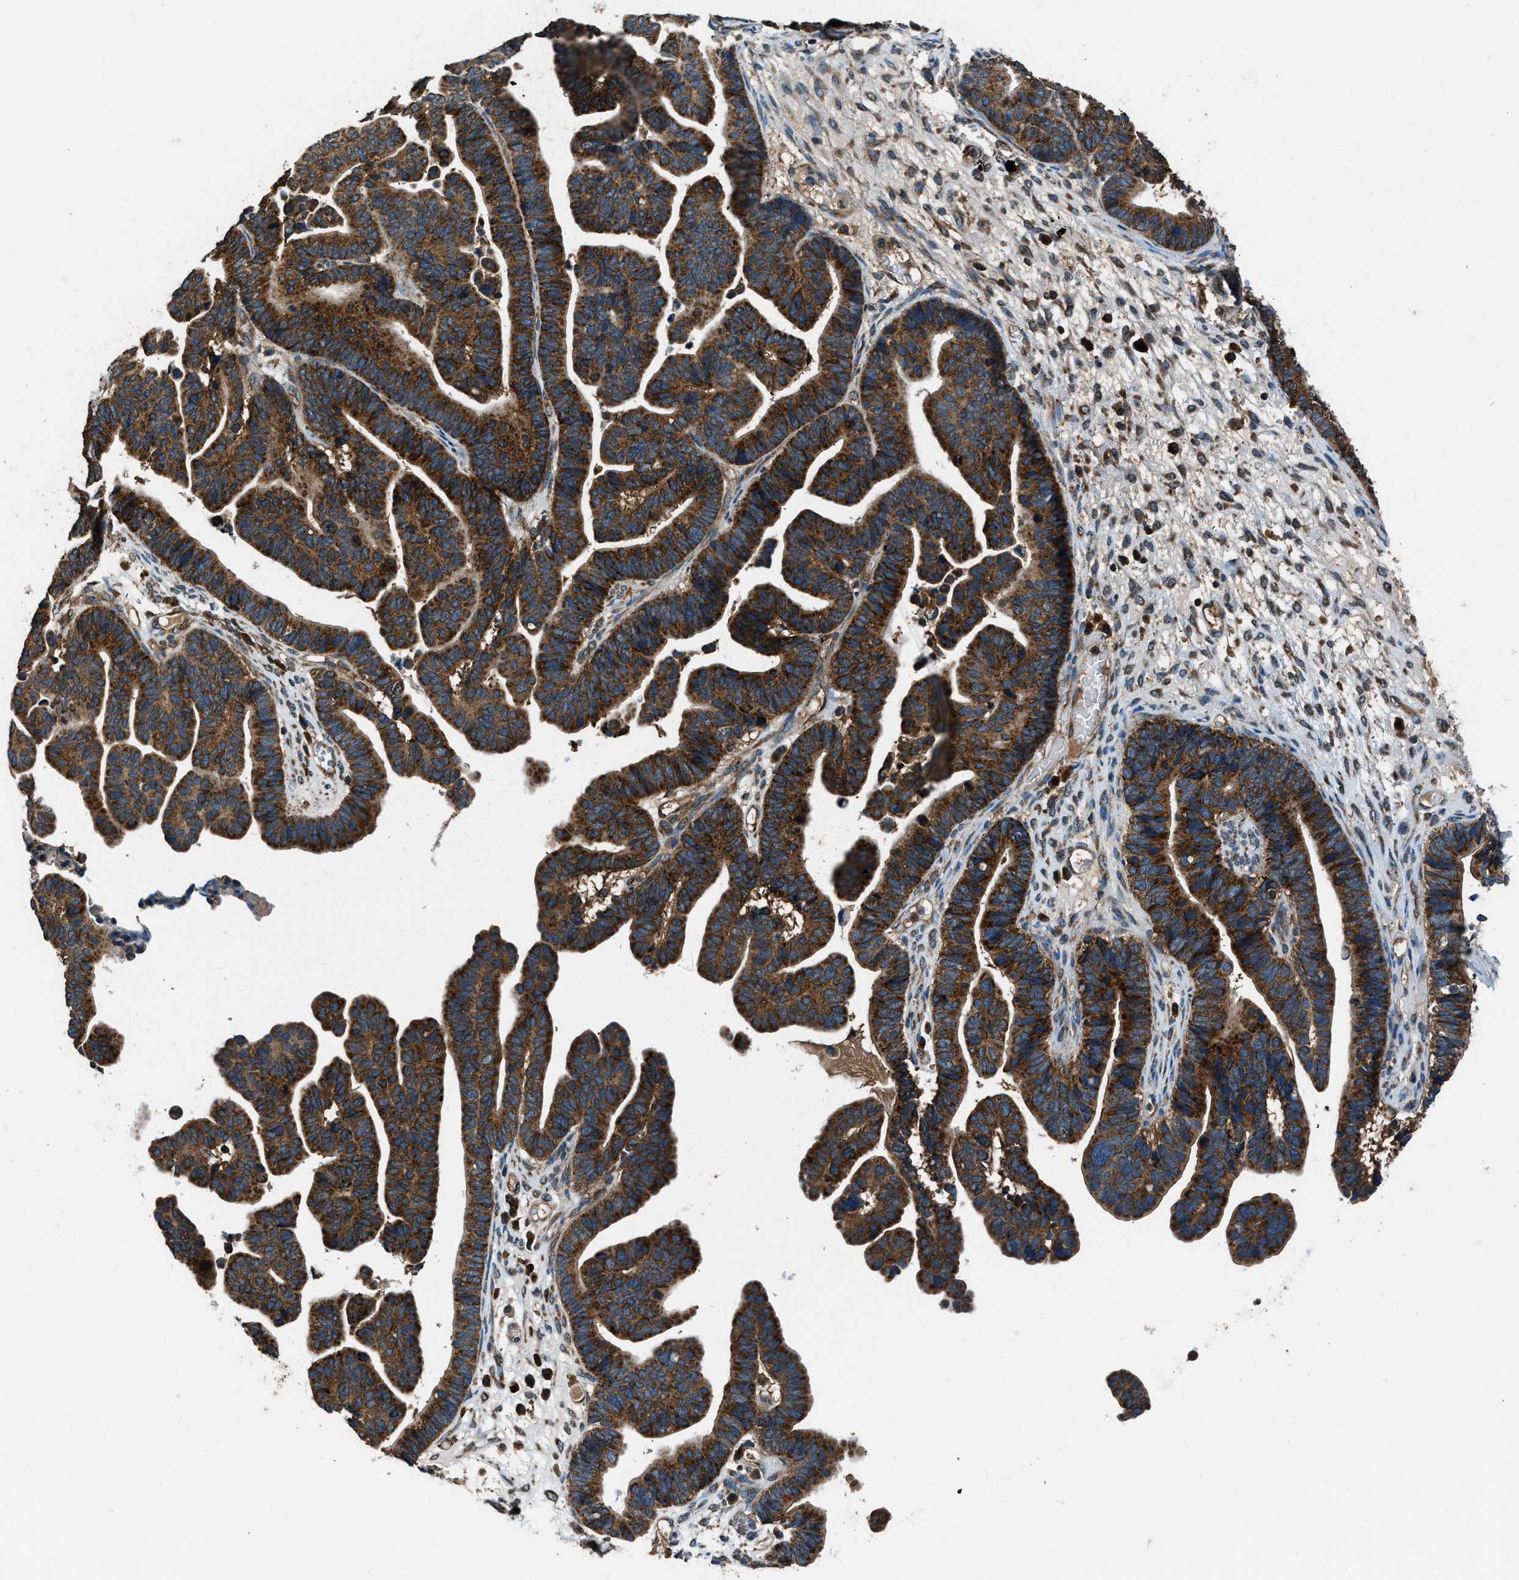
{"staining": {"intensity": "strong", "quantity": ">75%", "location": "cytoplasmic/membranous"}, "tissue": "ovarian cancer", "cell_type": "Tumor cells", "image_type": "cancer", "snomed": [{"axis": "morphology", "description": "Cystadenocarcinoma, serous, NOS"}, {"axis": "topography", "description": "Ovary"}], "caption": "High-power microscopy captured an immunohistochemistry histopathology image of ovarian cancer (serous cystadenocarcinoma), revealing strong cytoplasmic/membranous expression in about >75% of tumor cells.", "gene": "ARFGAP2", "patient": {"sex": "female", "age": 56}}